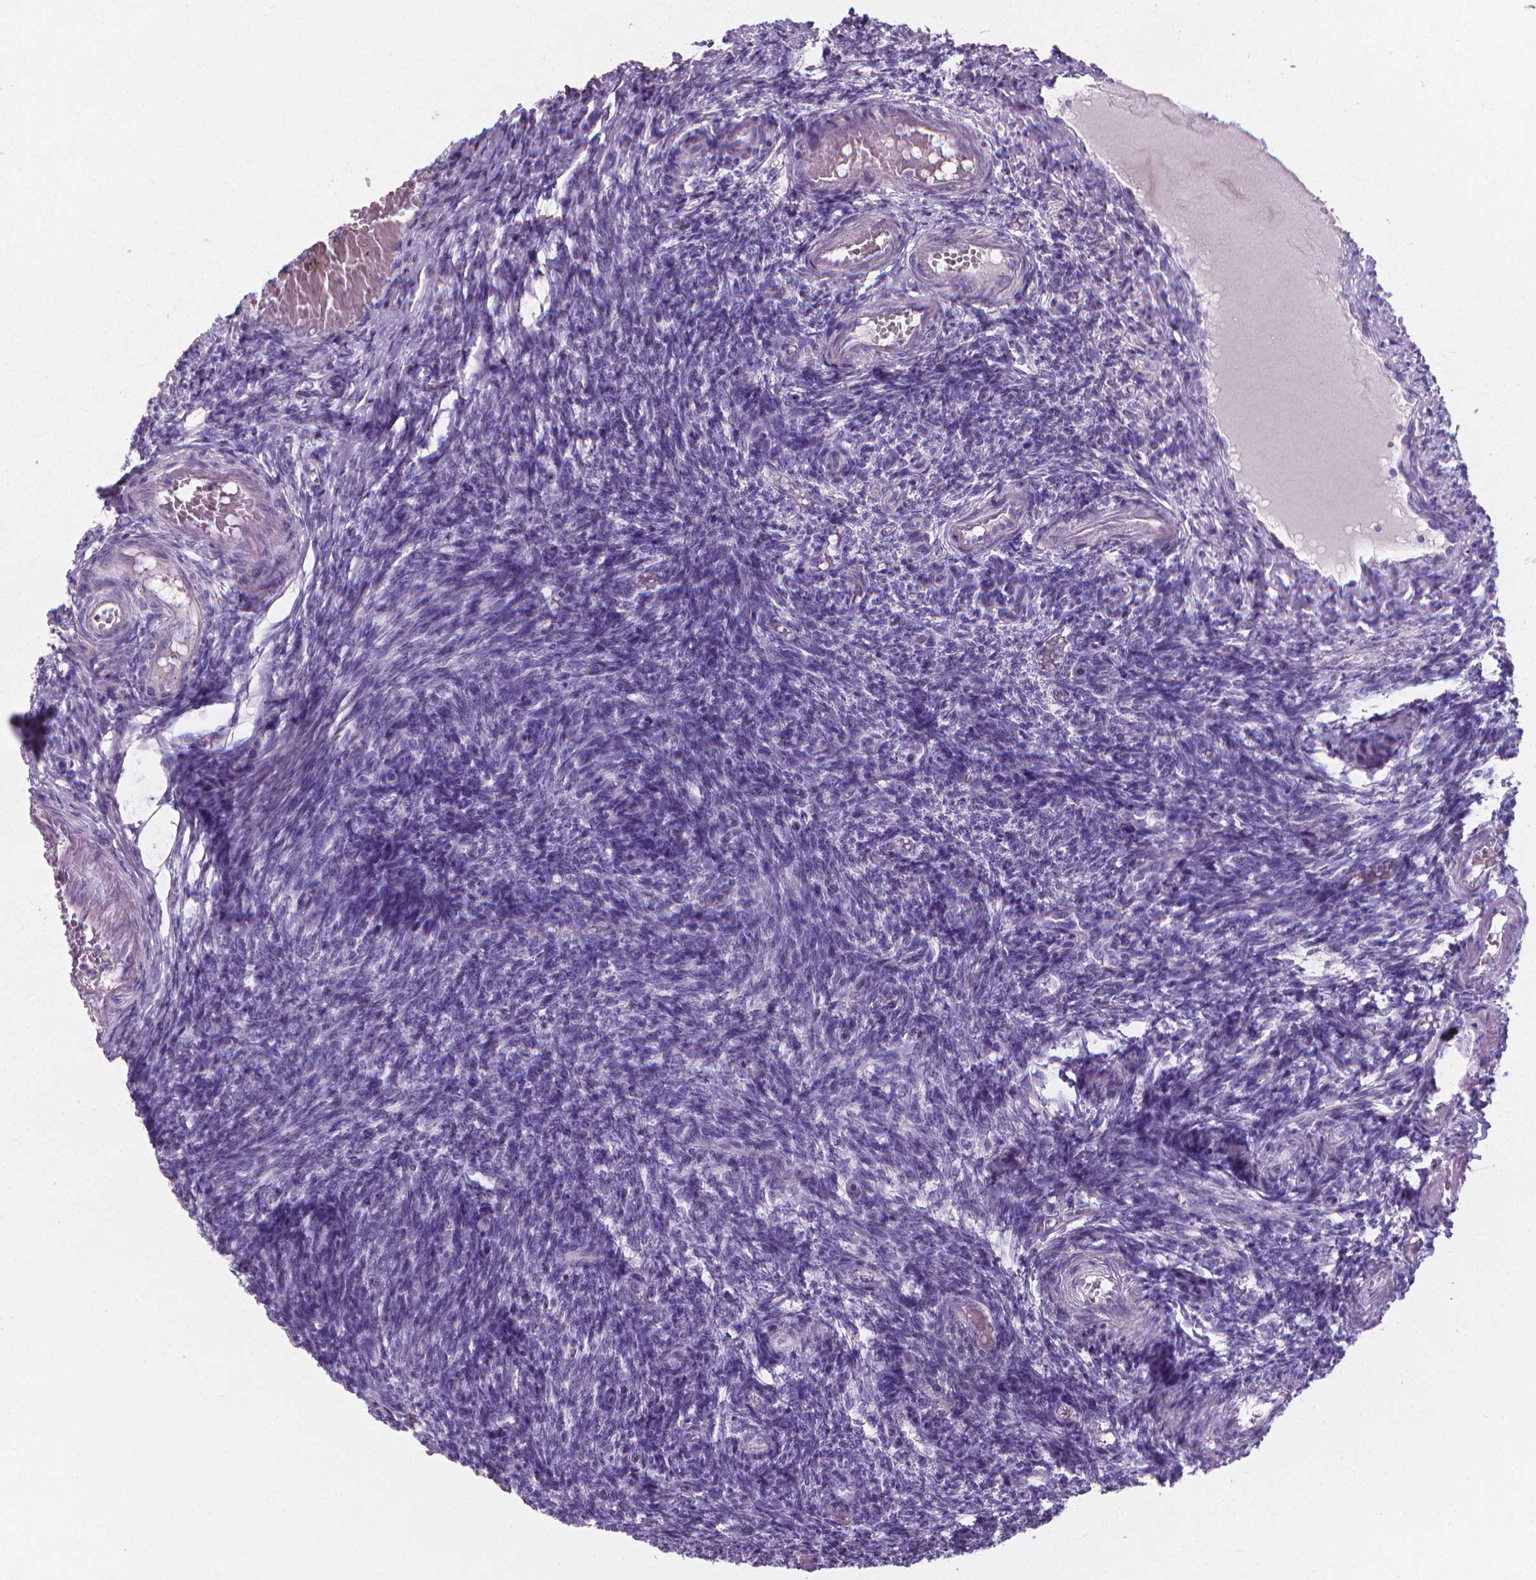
{"staining": {"intensity": "negative", "quantity": "none", "location": "none"}, "tissue": "ovary", "cell_type": "Follicle cells", "image_type": "normal", "snomed": [{"axis": "morphology", "description": "Normal tissue, NOS"}, {"axis": "topography", "description": "Ovary"}], "caption": "Protein analysis of benign ovary displays no significant staining in follicle cells. Brightfield microscopy of immunohistochemistry stained with DAB (3,3'-diaminobenzidine) (brown) and hematoxylin (blue), captured at high magnification.", "gene": "XPNPEP2", "patient": {"sex": "female", "age": 39}}